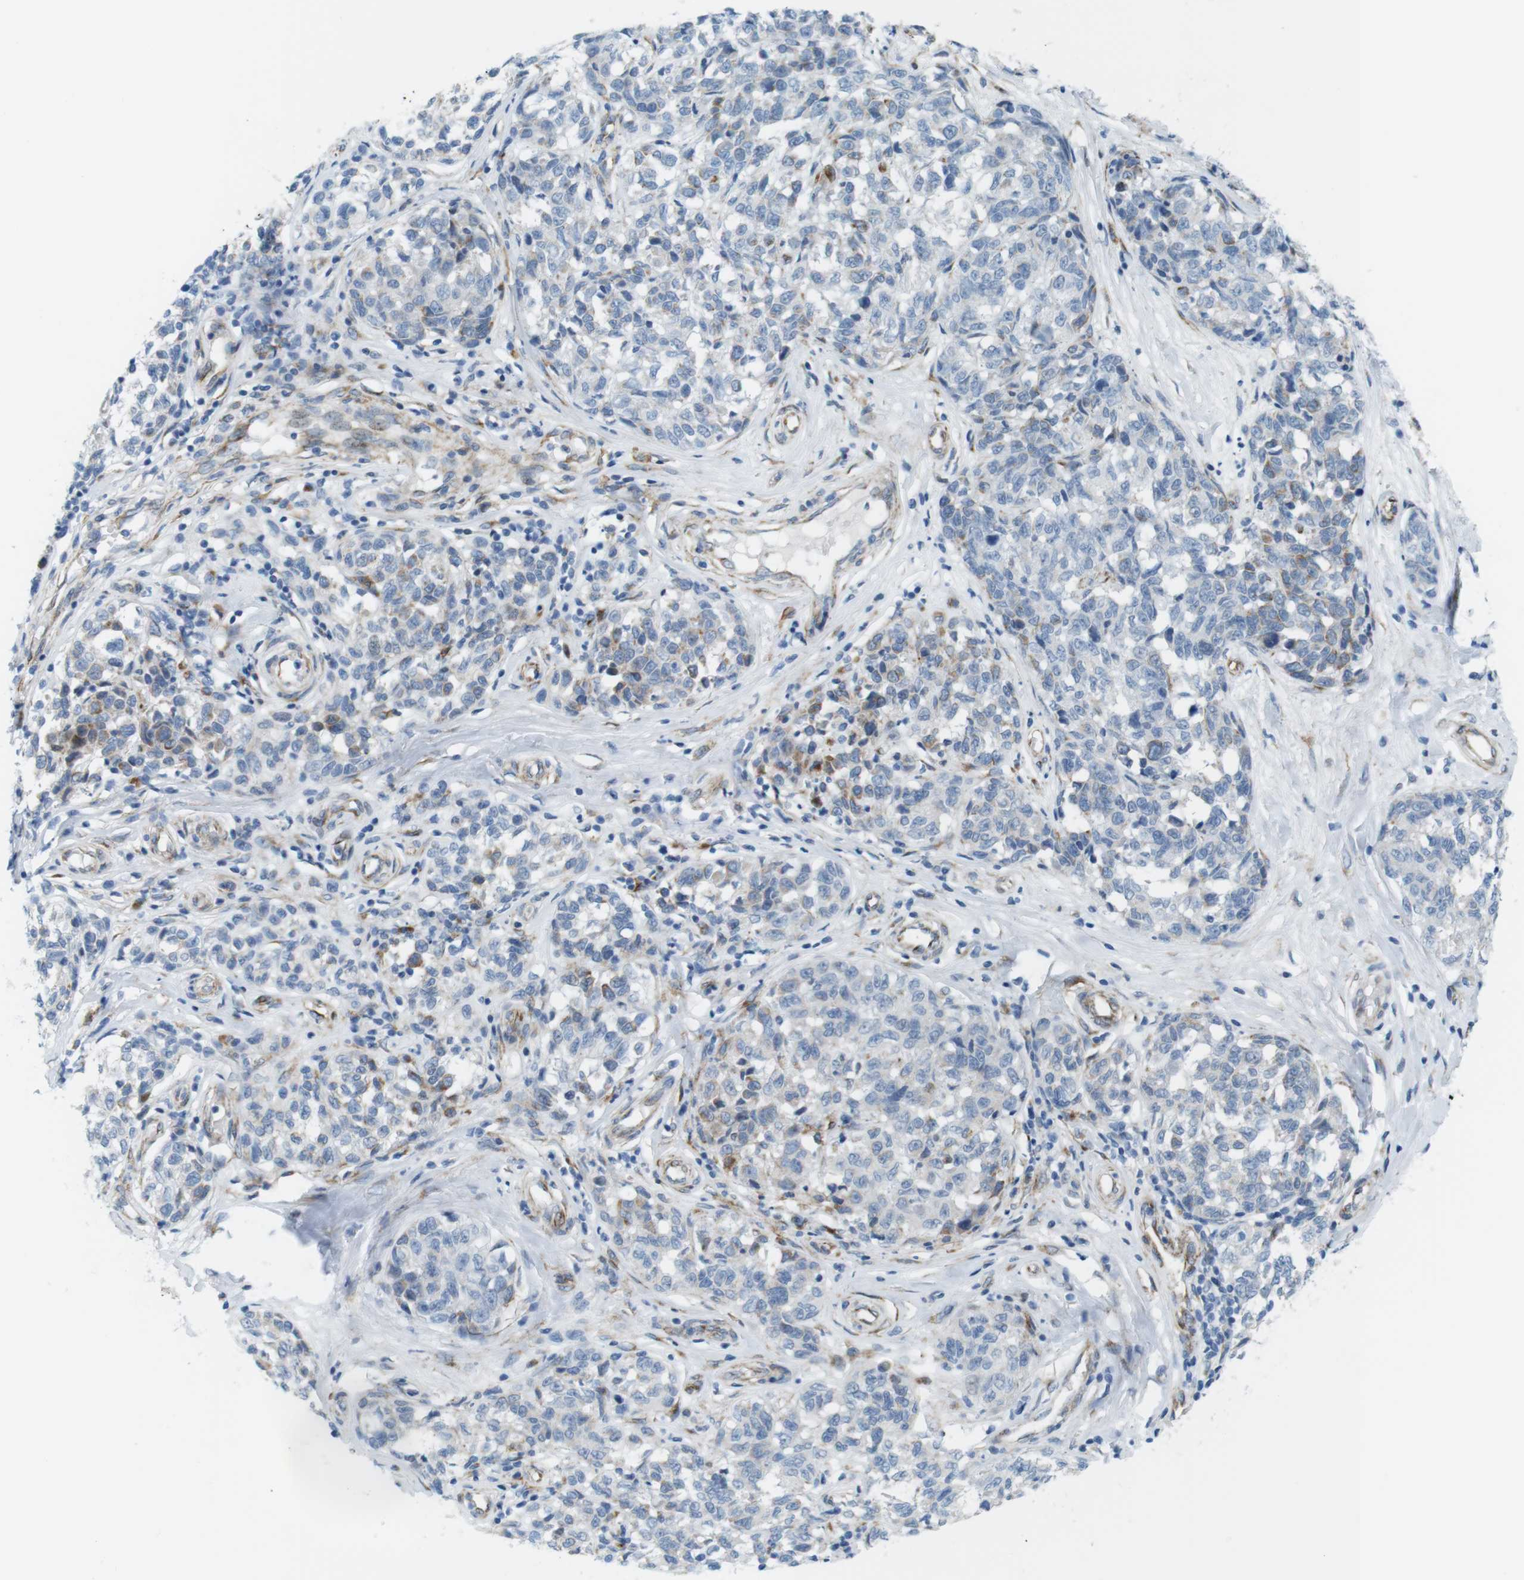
{"staining": {"intensity": "negative", "quantity": "none", "location": "none"}, "tissue": "melanoma", "cell_type": "Tumor cells", "image_type": "cancer", "snomed": [{"axis": "morphology", "description": "Malignant melanoma, NOS"}, {"axis": "topography", "description": "Skin"}], "caption": "This is a photomicrograph of immunohistochemistry (IHC) staining of malignant melanoma, which shows no staining in tumor cells.", "gene": "MYH9", "patient": {"sex": "female", "age": 64}}